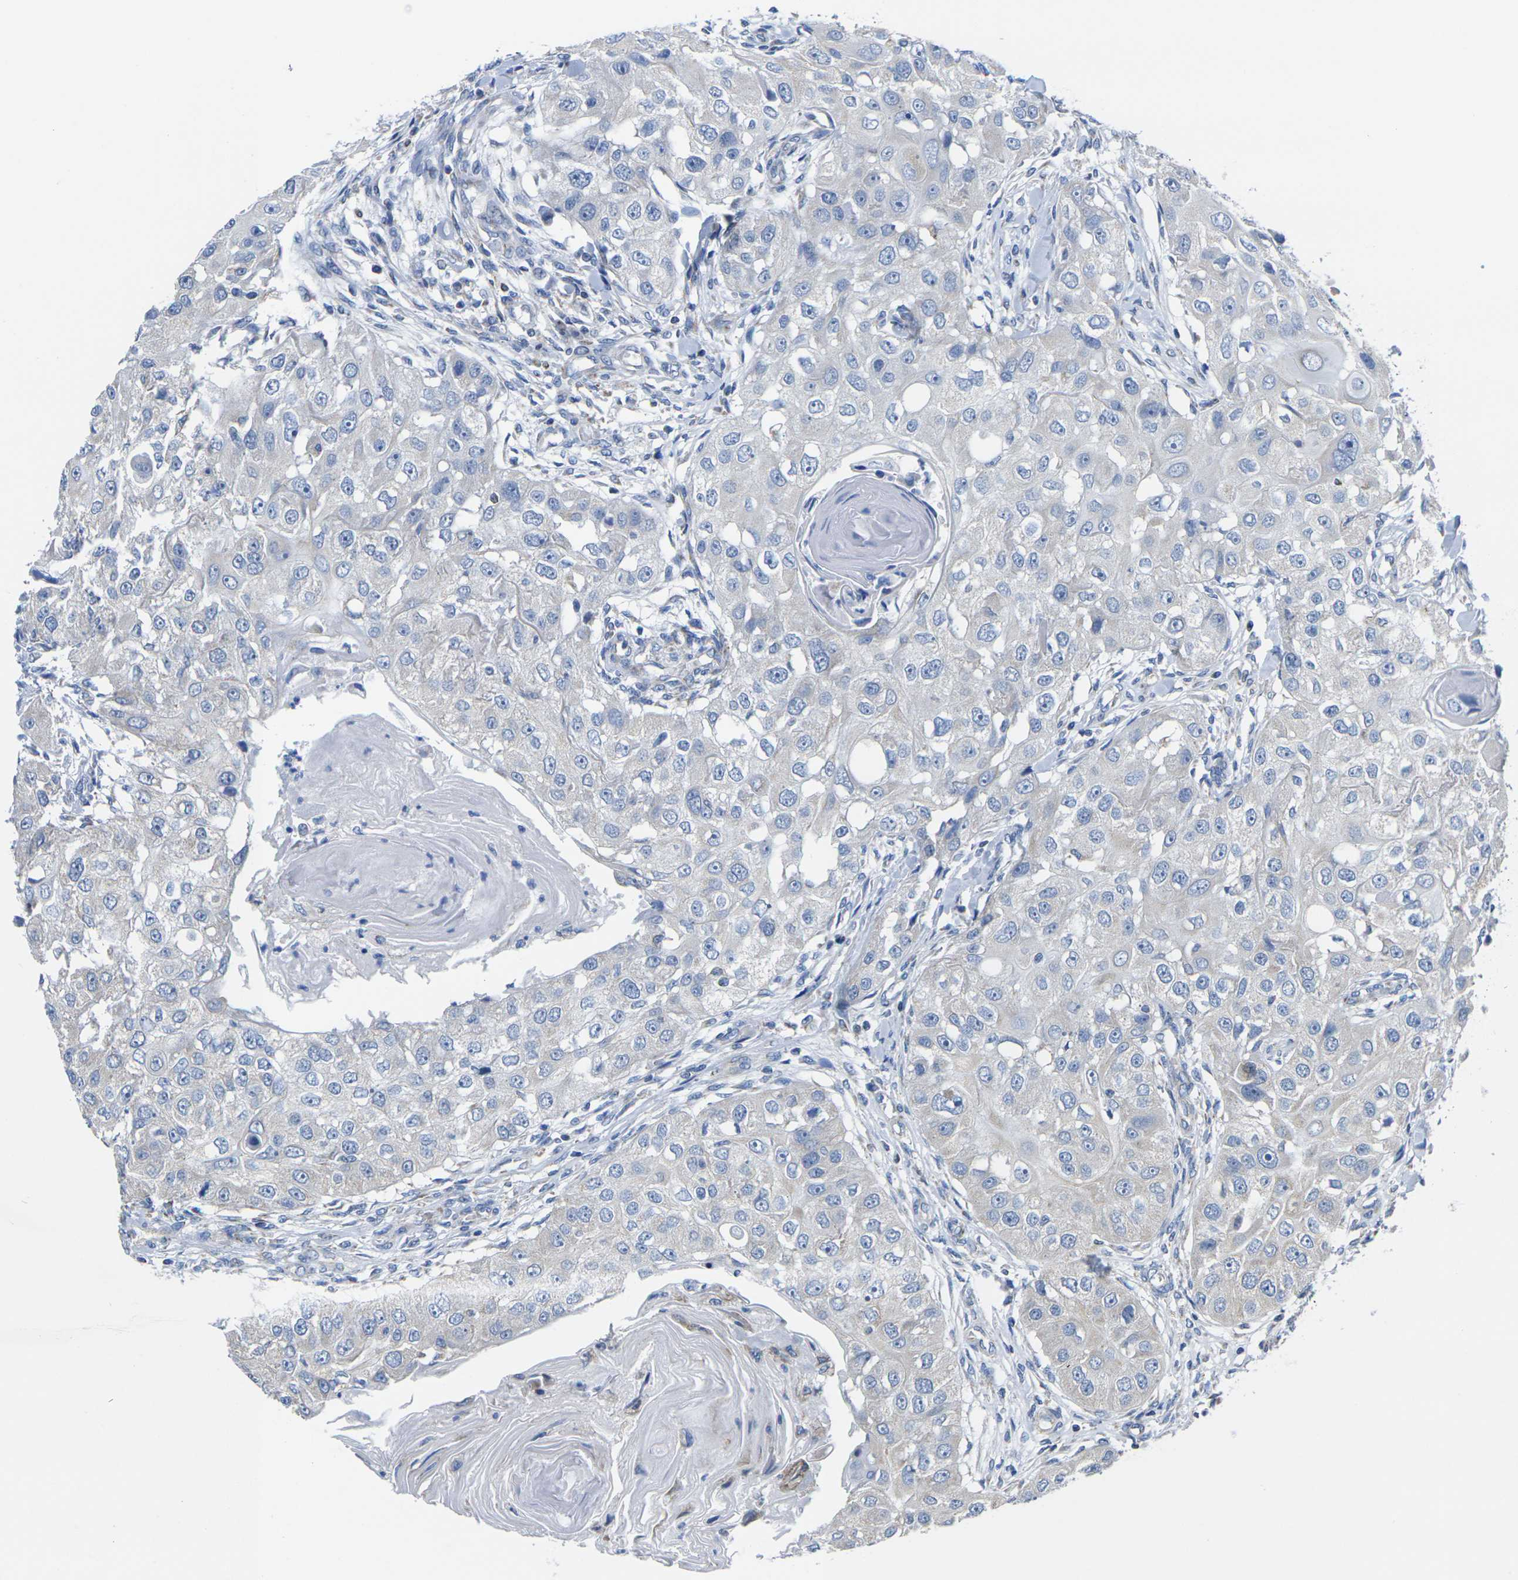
{"staining": {"intensity": "negative", "quantity": "none", "location": "none"}, "tissue": "head and neck cancer", "cell_type": "Tumor cells", "image_type": "cancer", "snomed": [{"axis": "morphology", "description": "Normal tissue, NOS"}, {"axis": "morphology", "description": "Squamous cell carcinoma, NOS"}, {"axis": "topography", "description": "Skeletal muscle"}, {"axis": "topography", "description": "Head-Neck"}], "caption": "An image of human head and neck cancer (squamous cell carcinoma) is negative for staining in tumor cells. Brightfield microscopy of immunohistochemistry (IHC) stained with DAB (3,3'-diaminobenzidine) (brown) and hematoxylin (blue), captured at high magnification.", "gene": "TMEM204", "patient": {"sex": "male", "age": 51}}